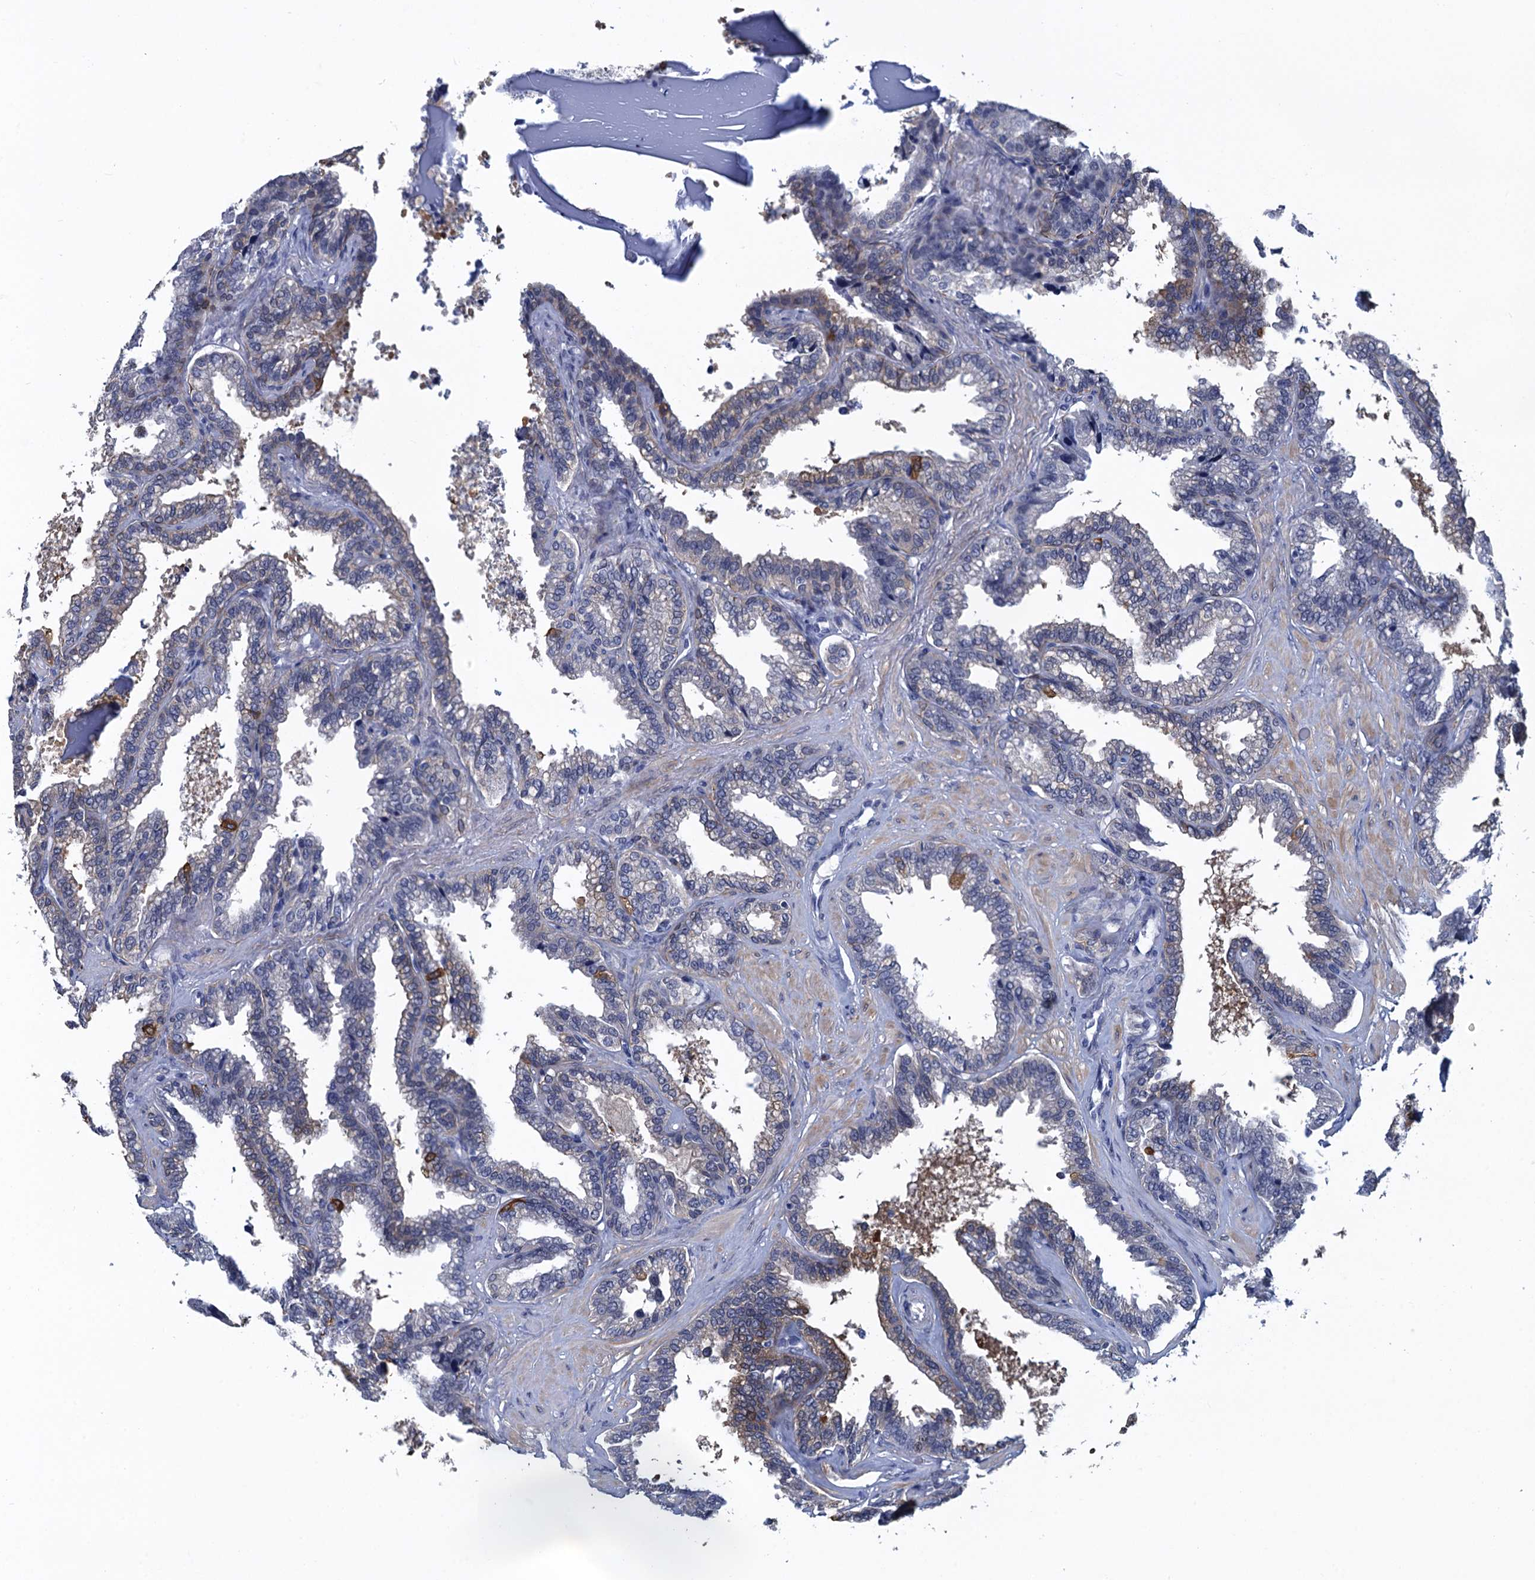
{"staining": {"intensity": "weak", "quantity": "<25%", "location": "cytoplasmic/membranous"}, "tissue": "seminal vesicle", "cell_type": "Glandular cells", "image_type": "normal", "snomed": [{"axis": "morphology", "description": "Normal tissue, NOS"}, {"axis": "topography", "description": "Seminal veicle"}], "caption": "Image shows no significant protein expression in glandular cells of benign seminal vesicle.", "gene": "GINS3", "patient": {"sex": "male", "age": 46}}